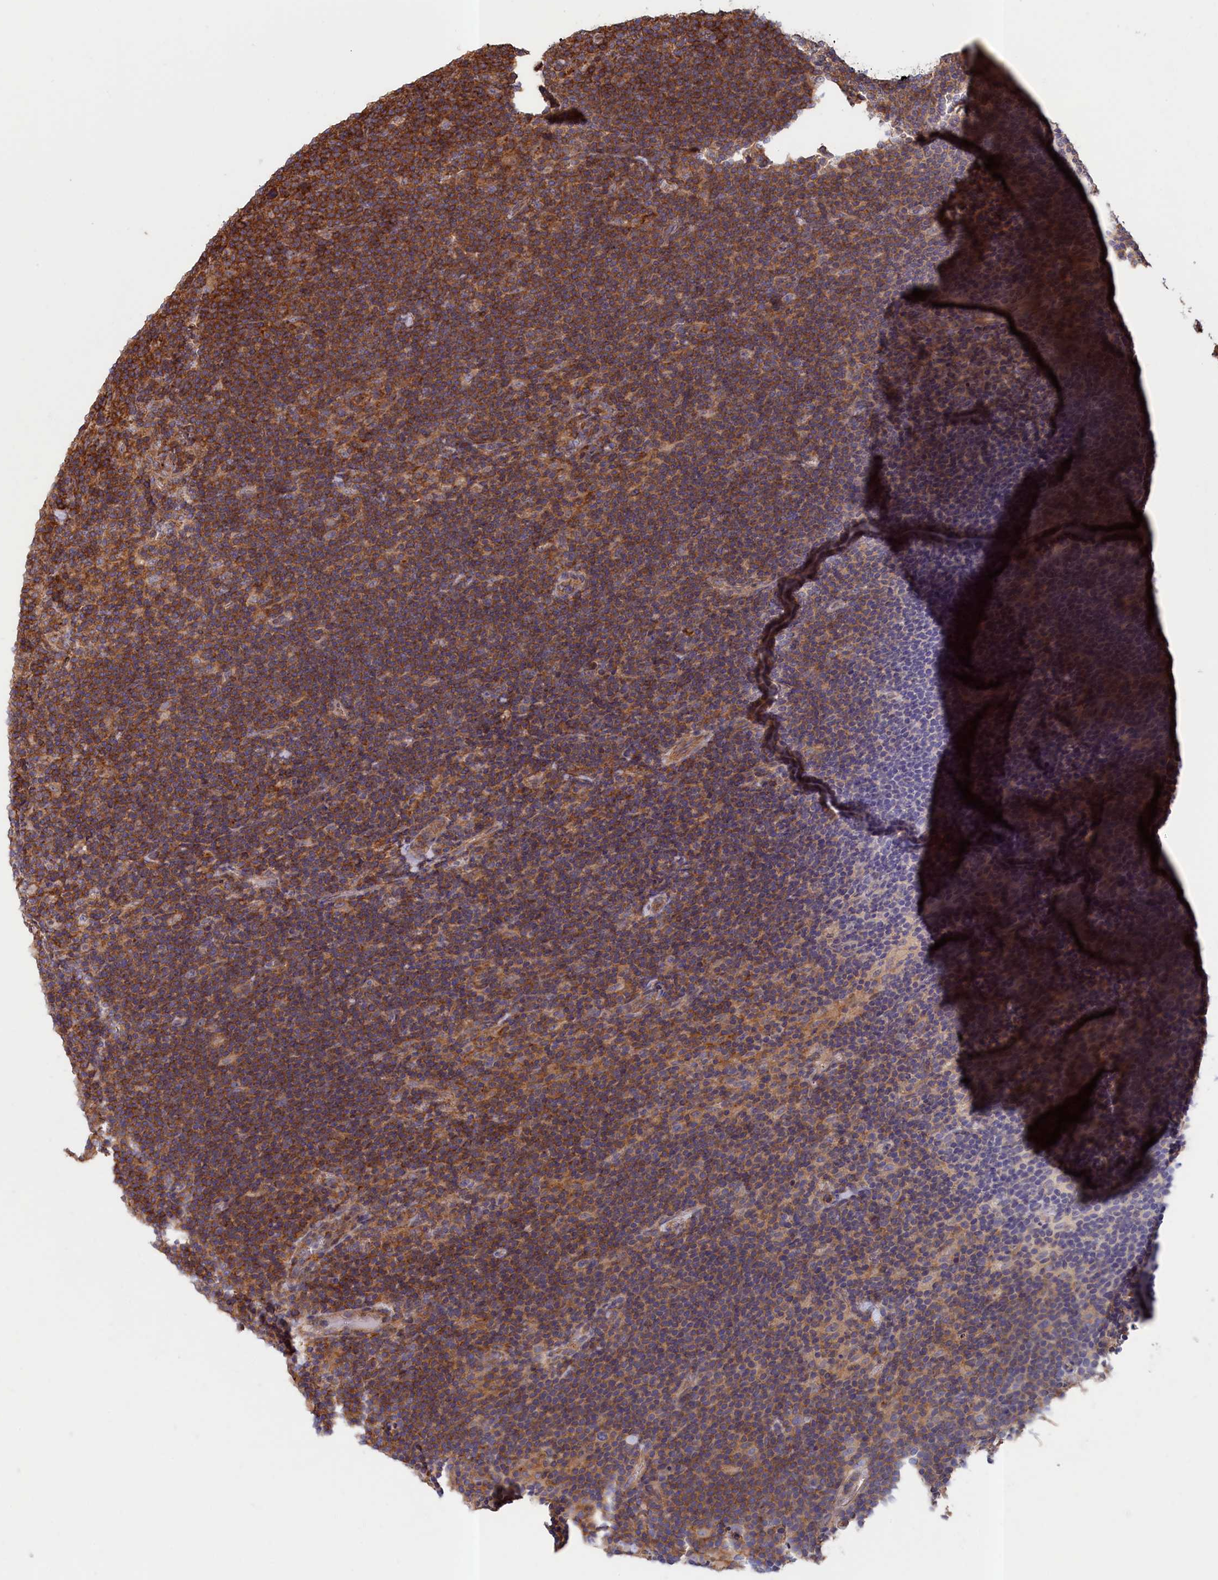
{"staining": {"intensity": "negative", "quantity": "none", "location": "none"}, "tissue": "lymphoma", "cell_type": "Tumor cells", "image_type": "cancer", "snomed": [{"axis": "morphology", "description": "Hodgkin's disease, NOS"}, {"axis": "topography", "description": "Lymph node"}], "caption": "An immunohistochemistry (IHC) image of lymphoma is shown. There is no staining in tumor cells of lymphoma.", "gene": "ANKRD27", "patient": {"sex": "female", "age": 57}}